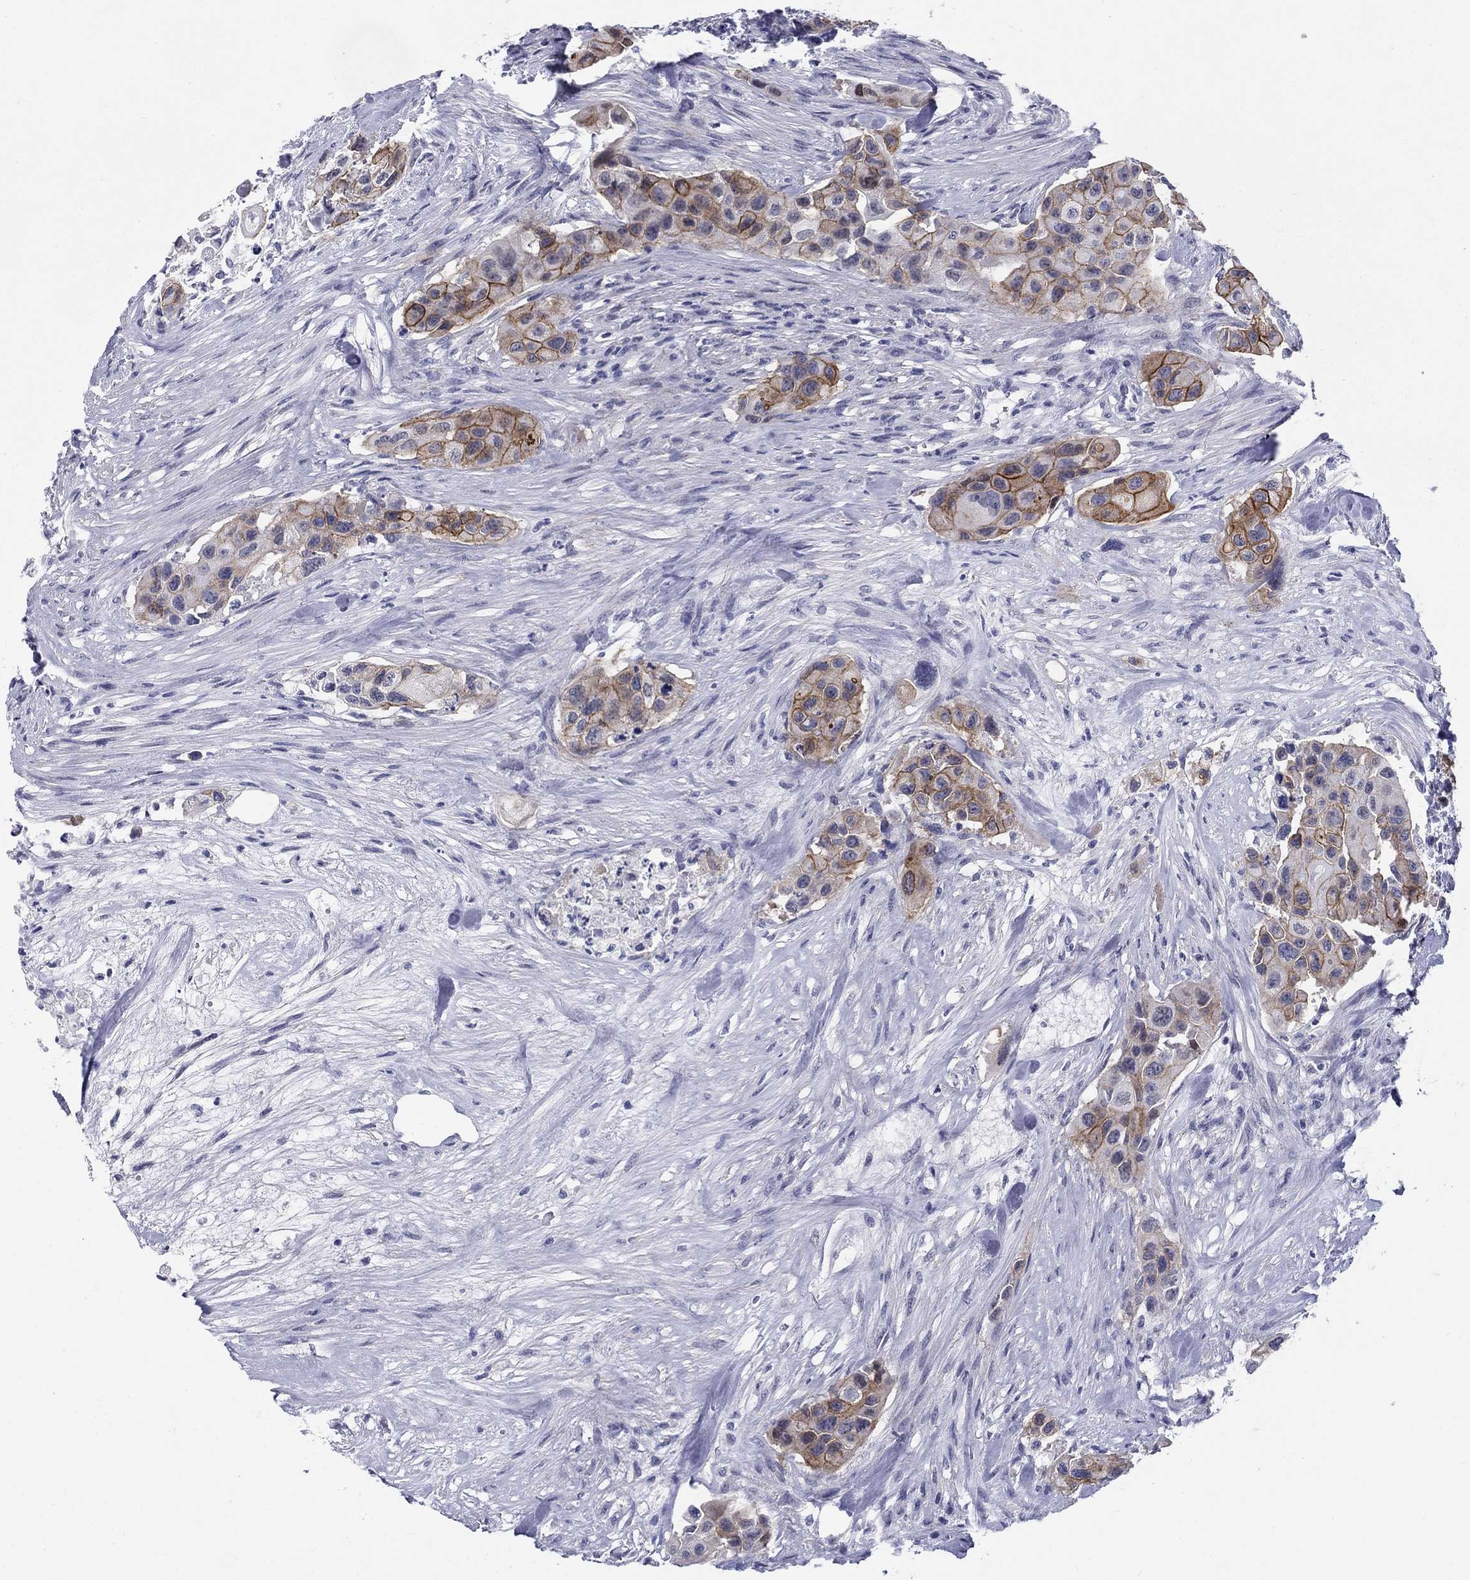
{"staining": {"intensity": "strong", "quantity": "25%-75%", "location": "cytoplasmic/membranous"}, "tissue": "urothelial cancer", "cell_type": "Tumor cells", "image_type": "cancer", "snomed": [{"axis": "morphology", "description": "Urothelial carcinoma, High grade"}, {"axis": "topography", "description": "Urinary bladder"}], "caption": "Immunohistochemistry (IHC) histopathology image of neoplastic tissue: human urothelial cancer stained using immunohistochemistry (IHC) demonstrates high levels of strong protein expression localized specifically in the cytoplasmic/membranous of tumor cells, appearing as a cytoplasmic/membranous brown color.", "gene": "C4orf19", "patient": {"sex": "female", "age": 73}}